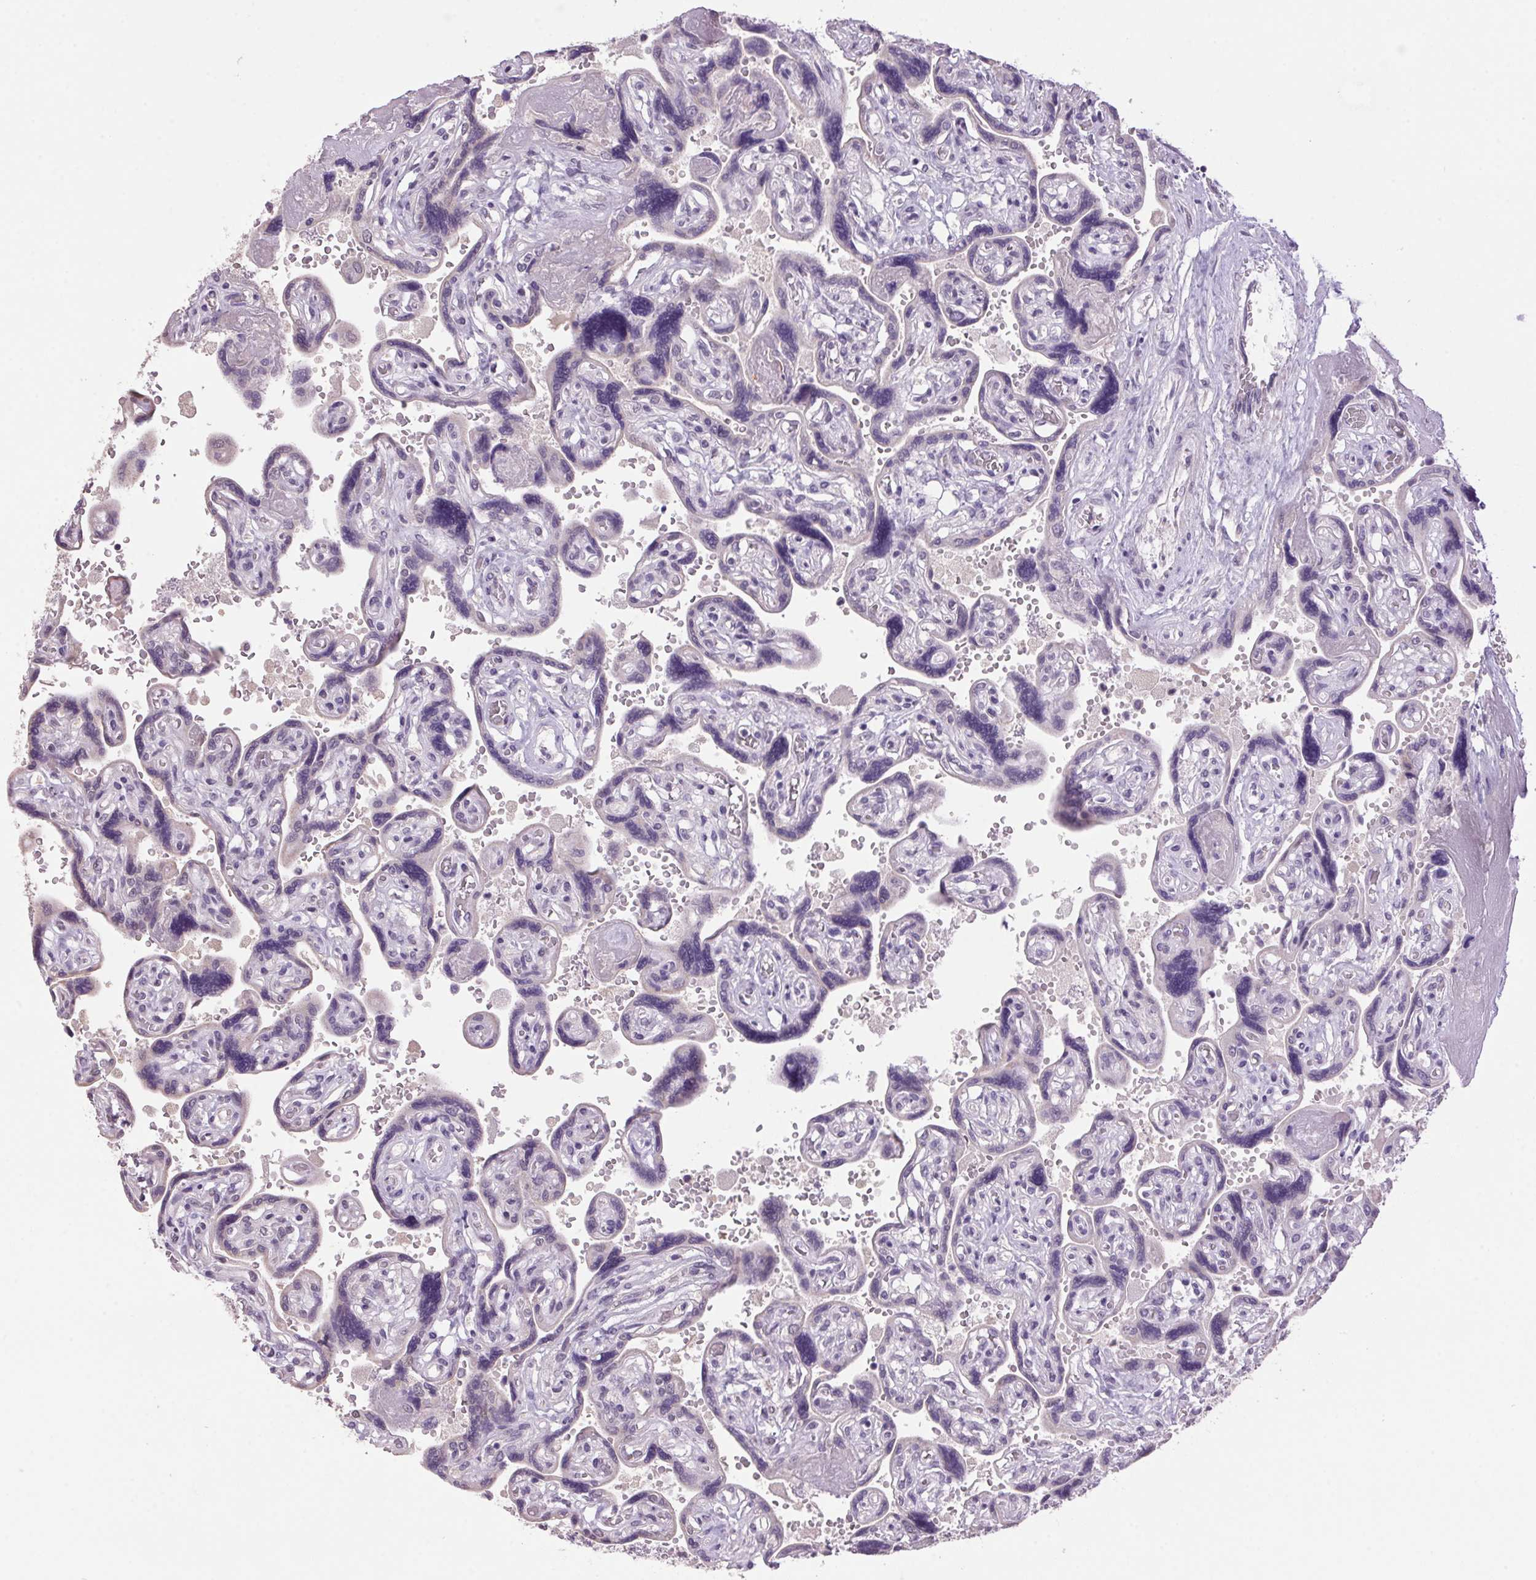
{"staining": {"intensity": "weak", "quantity": "<25%", "location": "nuclear"}, "tissue": "placenta", "cell_type": "Decidual cells", "image_type": "normal", "snomed": [{"axis": "morphology", "description": "Normal tissue, NOS"}, {"axis": "topography", "description": "Placenta"}], "caption": "Decidual cells show no significant protein staining in unremarkable placenta. (Immunohistochemistry, brightfield microscopy, high magnification).", "gene": "VWA3B", "patient": {"sex": "female", "age": 32}}